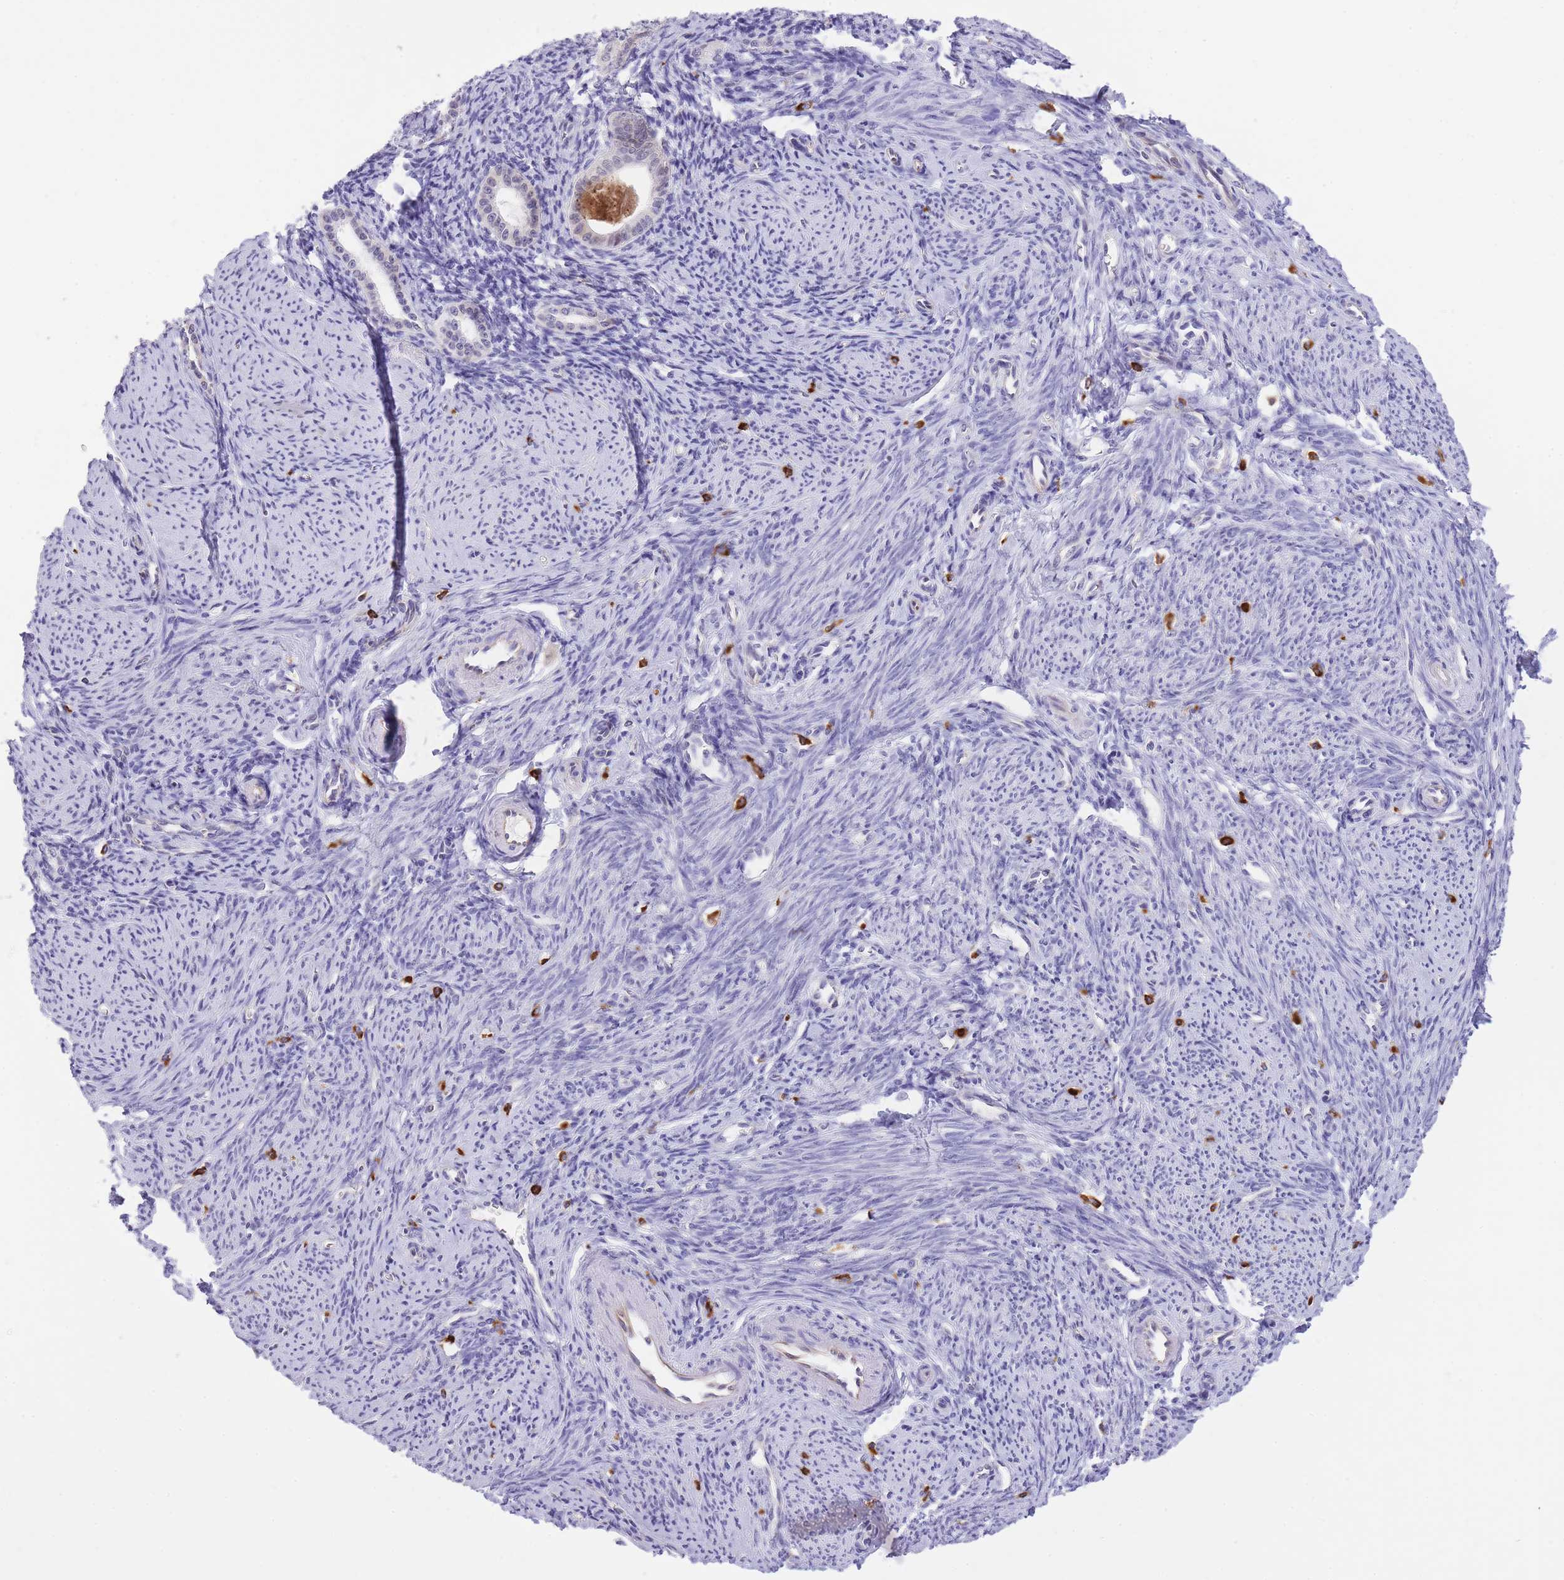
{"staining": {"intensity": "negative", "quantity": "none", "location": "none"}, "tissue": "endometrium", "cell_type": "Cells in endometrial stroma", "image_type": "normal", "snomed": [{"axis": "morphology", "description": "Normal tissue, NOS"}, {"axis": "topography", "description": "Endometrium"}], "caption": "Immunohistochemistry of normal human endometrium displays no staining in cells in endometrial stroma. (Stains: DAB (3,3'-diaminobenzidine) immunohistochemistry with hematoxylin counter stain, Microscopy: brightfield microscopy at high magnification).", "gene": "MEIOSIN", "patient": {"sex": "female", "age": 63}}